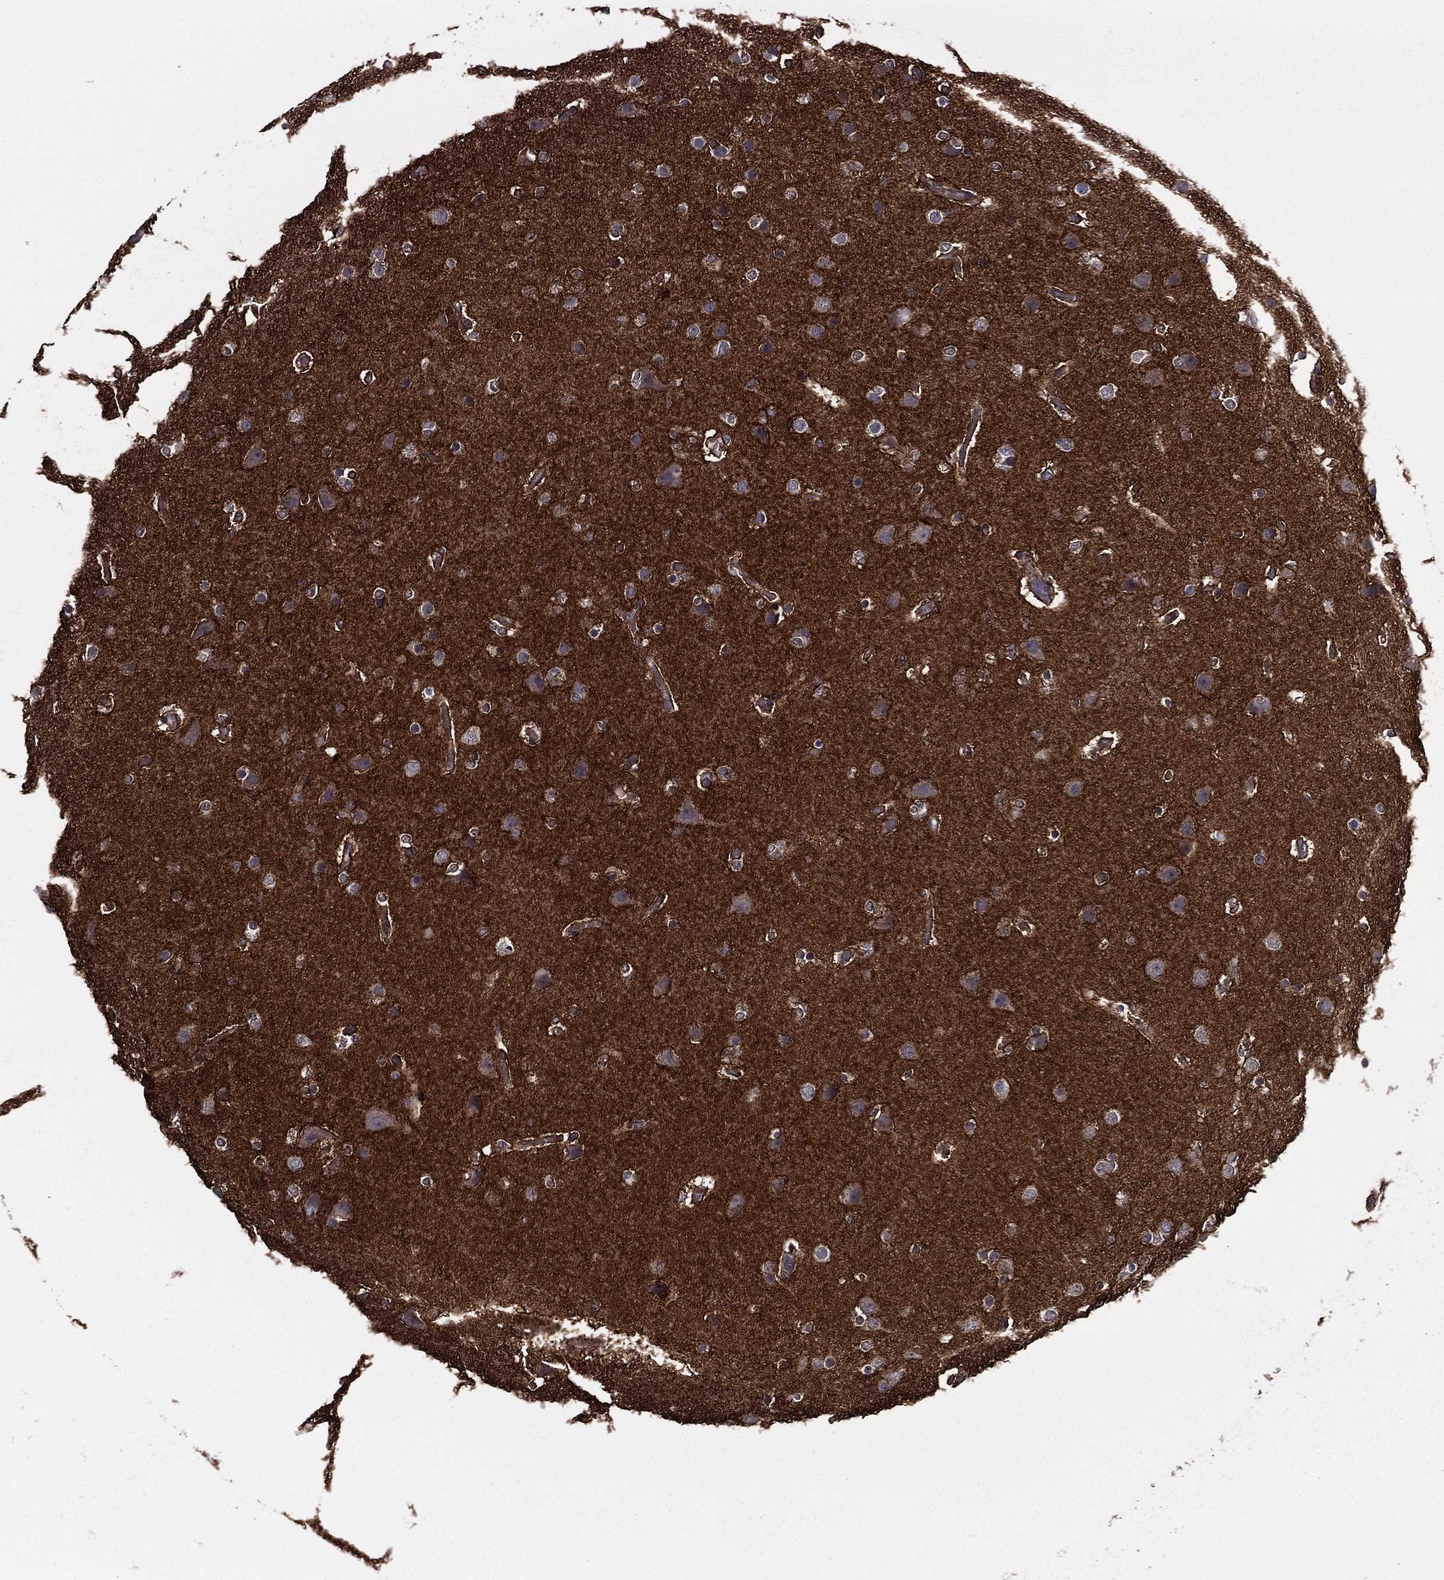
{"staining": {"intensity": "negative", "quantity": "none", "location": "none"}, "tissue": "glioma", "cell_type": "Tumor cells", "image_type": "cancer", "snomed": [{"axis": "morphology", "description": "Glioma, malignant, High grade"}, {"axis": "topography", "description": "Brain"}], "caption": "This is a image of immunohistochemistry staining of glioma, which shows no staining in tumor cells. Brightfield microscopy of immunohistochemistry (IHC) stained with DAB (3,3'-diaminobenzidine) (brown) and hematoxylin (blue), captured at high magnification.", "gene": "PLPP3", "patient": {"sex": "female", "age": 61}}